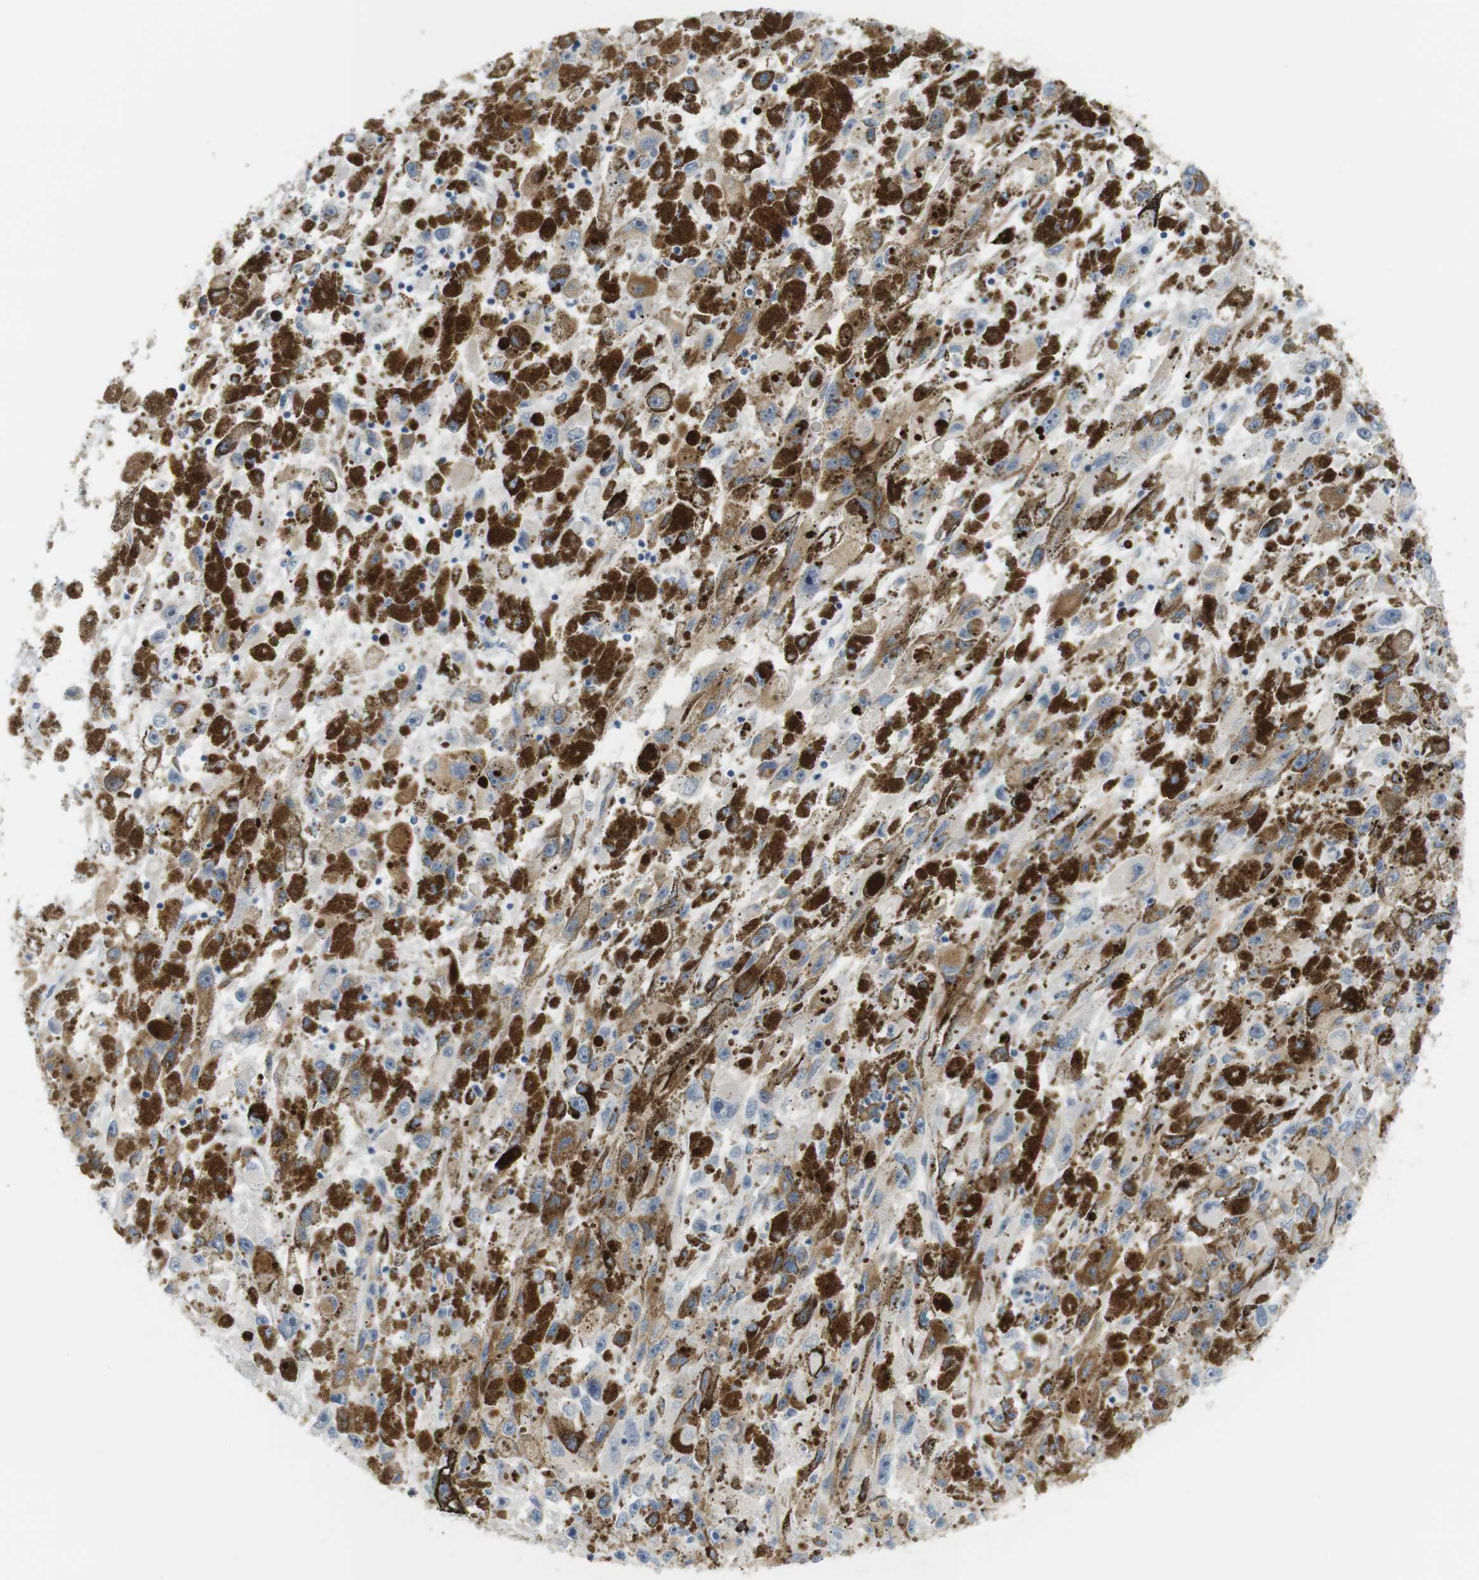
{"staining": {"intensity": "weak", "quantity": "25%-75%", "location": "cytoplasmic/membranous"}, "tissue": "melanoma", "cell_type": "Tumor cells", "image_type": "cancer", "snomed": [{"axis": "morphology", "description": "Malignant melanoma, NOS"}, {"axis": "topography", "description": "Skin"}], "caption": "Protein analysis of melanoma tissue displays weak cytoplasmic/membranous positivity in about 25%-75% of tumor cells. The staining was performed using DAB (3,3'-diaminobenzidine), with brown indicating positive protein expression. Nuclei are stained blue with hematoxylin.", "gene": "F2R", "patient": {"sex": "female", "age": 104}}